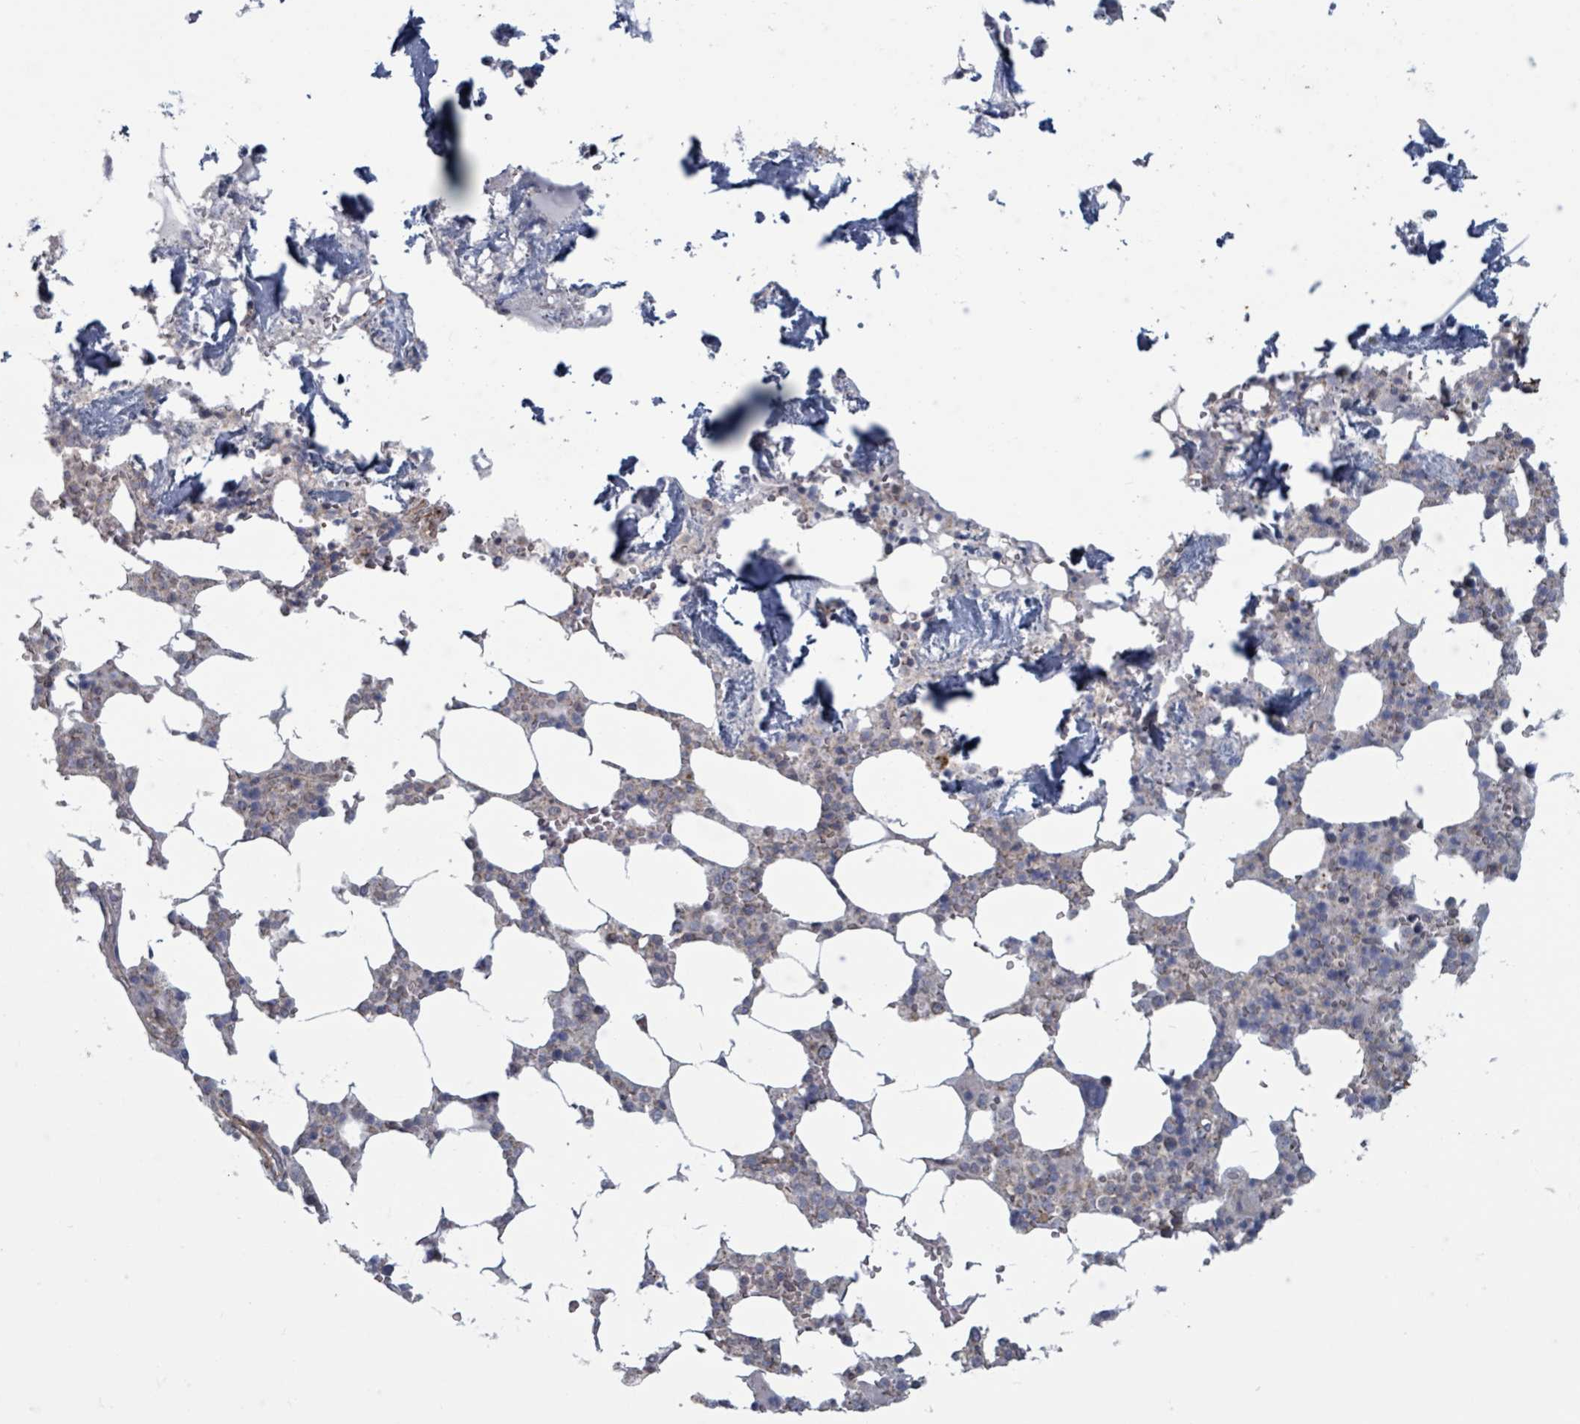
{"staining": {"intensity": "negative", "quantity": "none", "location": "none"}, "tissue": "bone marrow", "cell_type": "Hematopoietic cells", "image_type": "normal", "snomed": [{"axis": "morphology", "description": "Normal tissue, NOS"}, {"axis": "topography", "description": "Bone marrow"}], "caption": "Immunohistochemical staining of unremarkable human bone marrow shows no significant positivity in hematopoietic cells.", "gene": "ADCK1", "patient": {"sex": "male", "age": 64}}